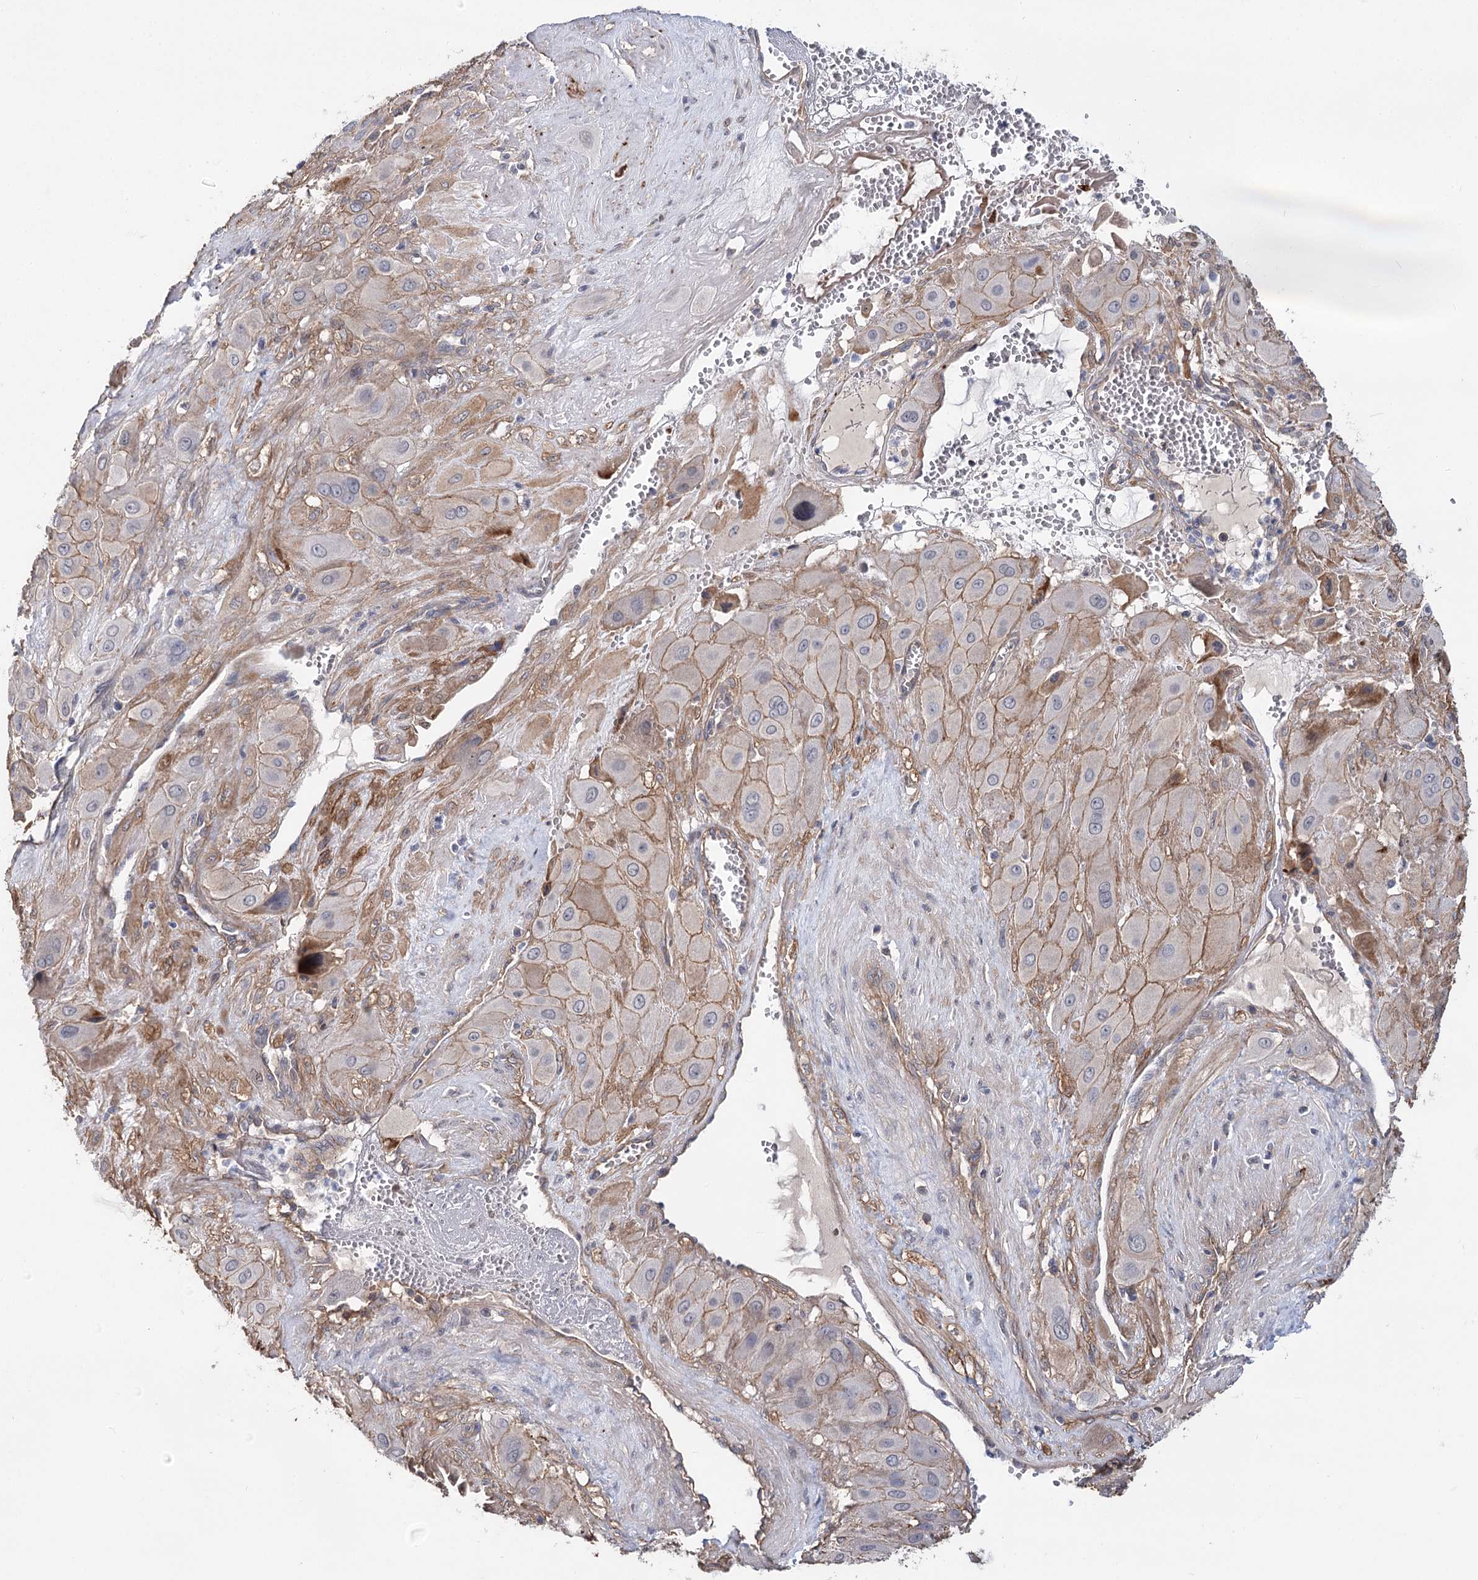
{"staining": {"intensity": "moderate", "quantity": "25%-75%", "location": "cytoplasmic/membranous"}, "tissue": "cervical cancer", "cell_type": "Tumor cells", "image_type": "cancer", "snomed": [{"axis": "morphology", "description": "Squamous cell carcinoma, NOS"}, {"axis": "topography", "description": "Cervix"}], "caption": "Tumor cells demonstrate moderate cytoplasmic/membranous expression in about 25%-75% of cells in cervical cancer (squamous cell carcinoma).", "gene": "TMEM218", "patient": {"sex": "female", "age": 34}}